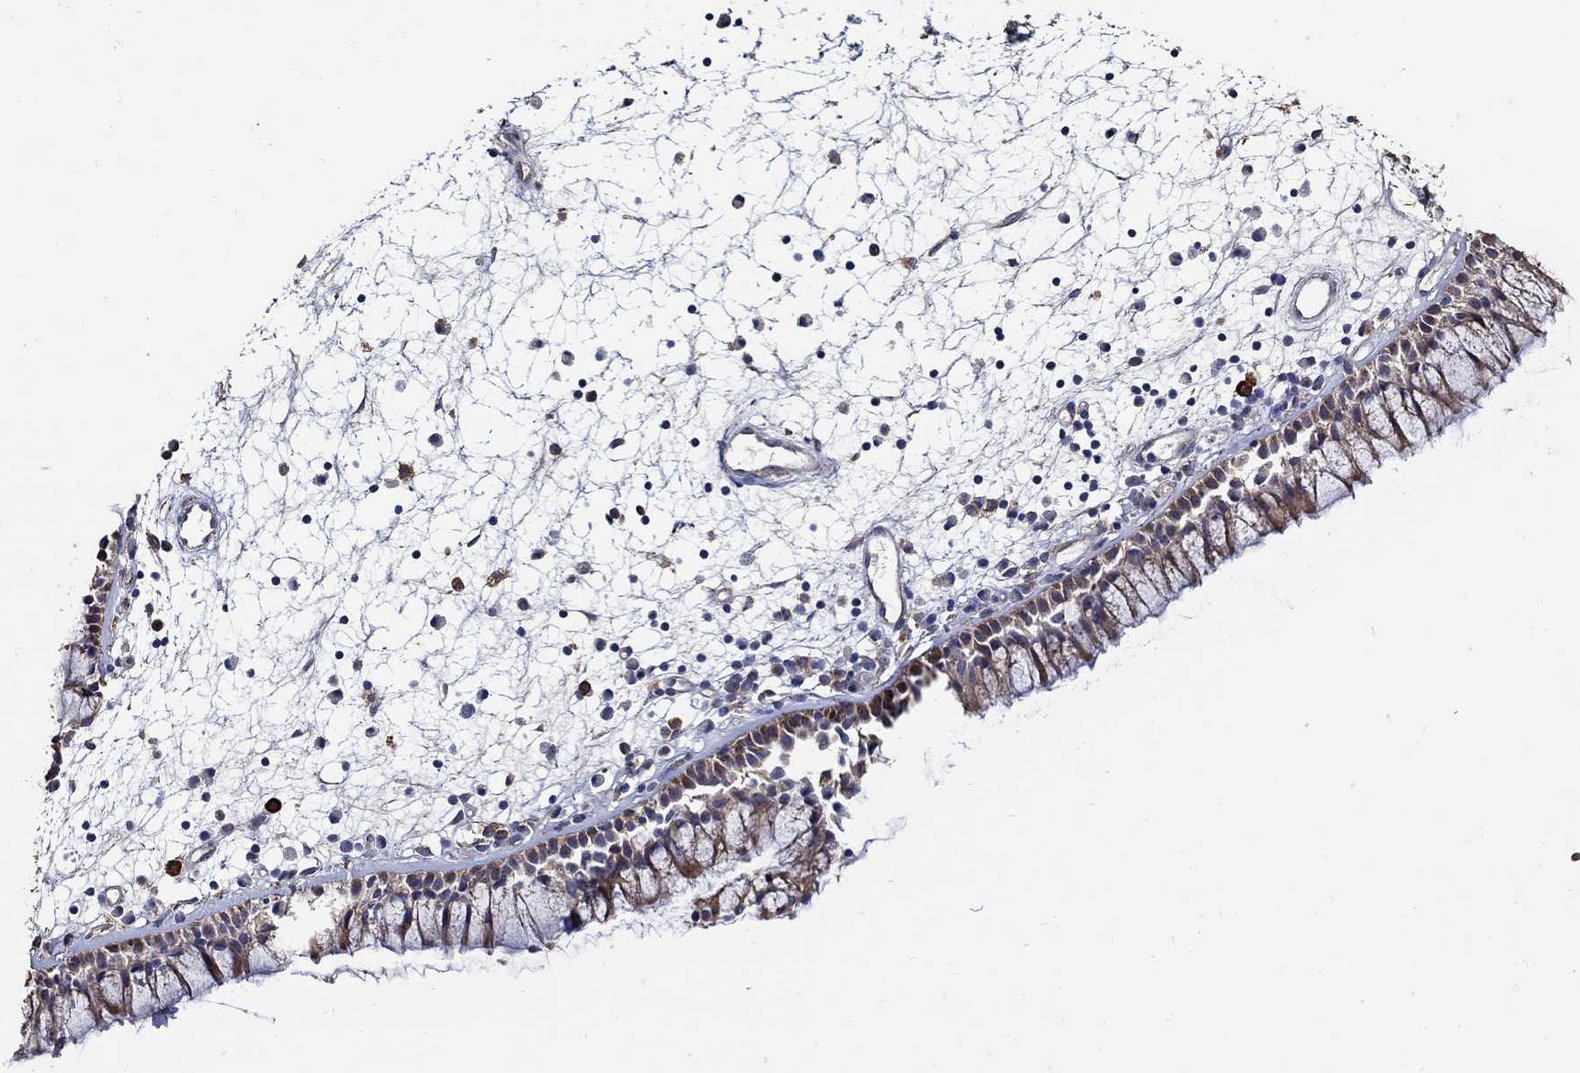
{"staining": {"intensity": "moderate", "quantity": ">75%", "location": "cytoplasmic/membranous"}, "tissue": "nasopharynx", "cell_type": "Respiratory epithelial cells", "image_type": "normal", "snomed": [{"axis": "morphology", "description": "Normal tissue, NOS"}, {"axis": "morphology", "description": "Polyp, NOS"}, {"axis": "topography", "description": "Nasopharynx"}], "caption": "Approximately >75% of respiratory epithelial cells in benign human nasopharynx exhibit moderate cytoplasmic/membranous protein staining as visualized by brown immunohistochemical staining.", "gene": "EMILIN3", "patient": {"sex": "female", "age": 56}}